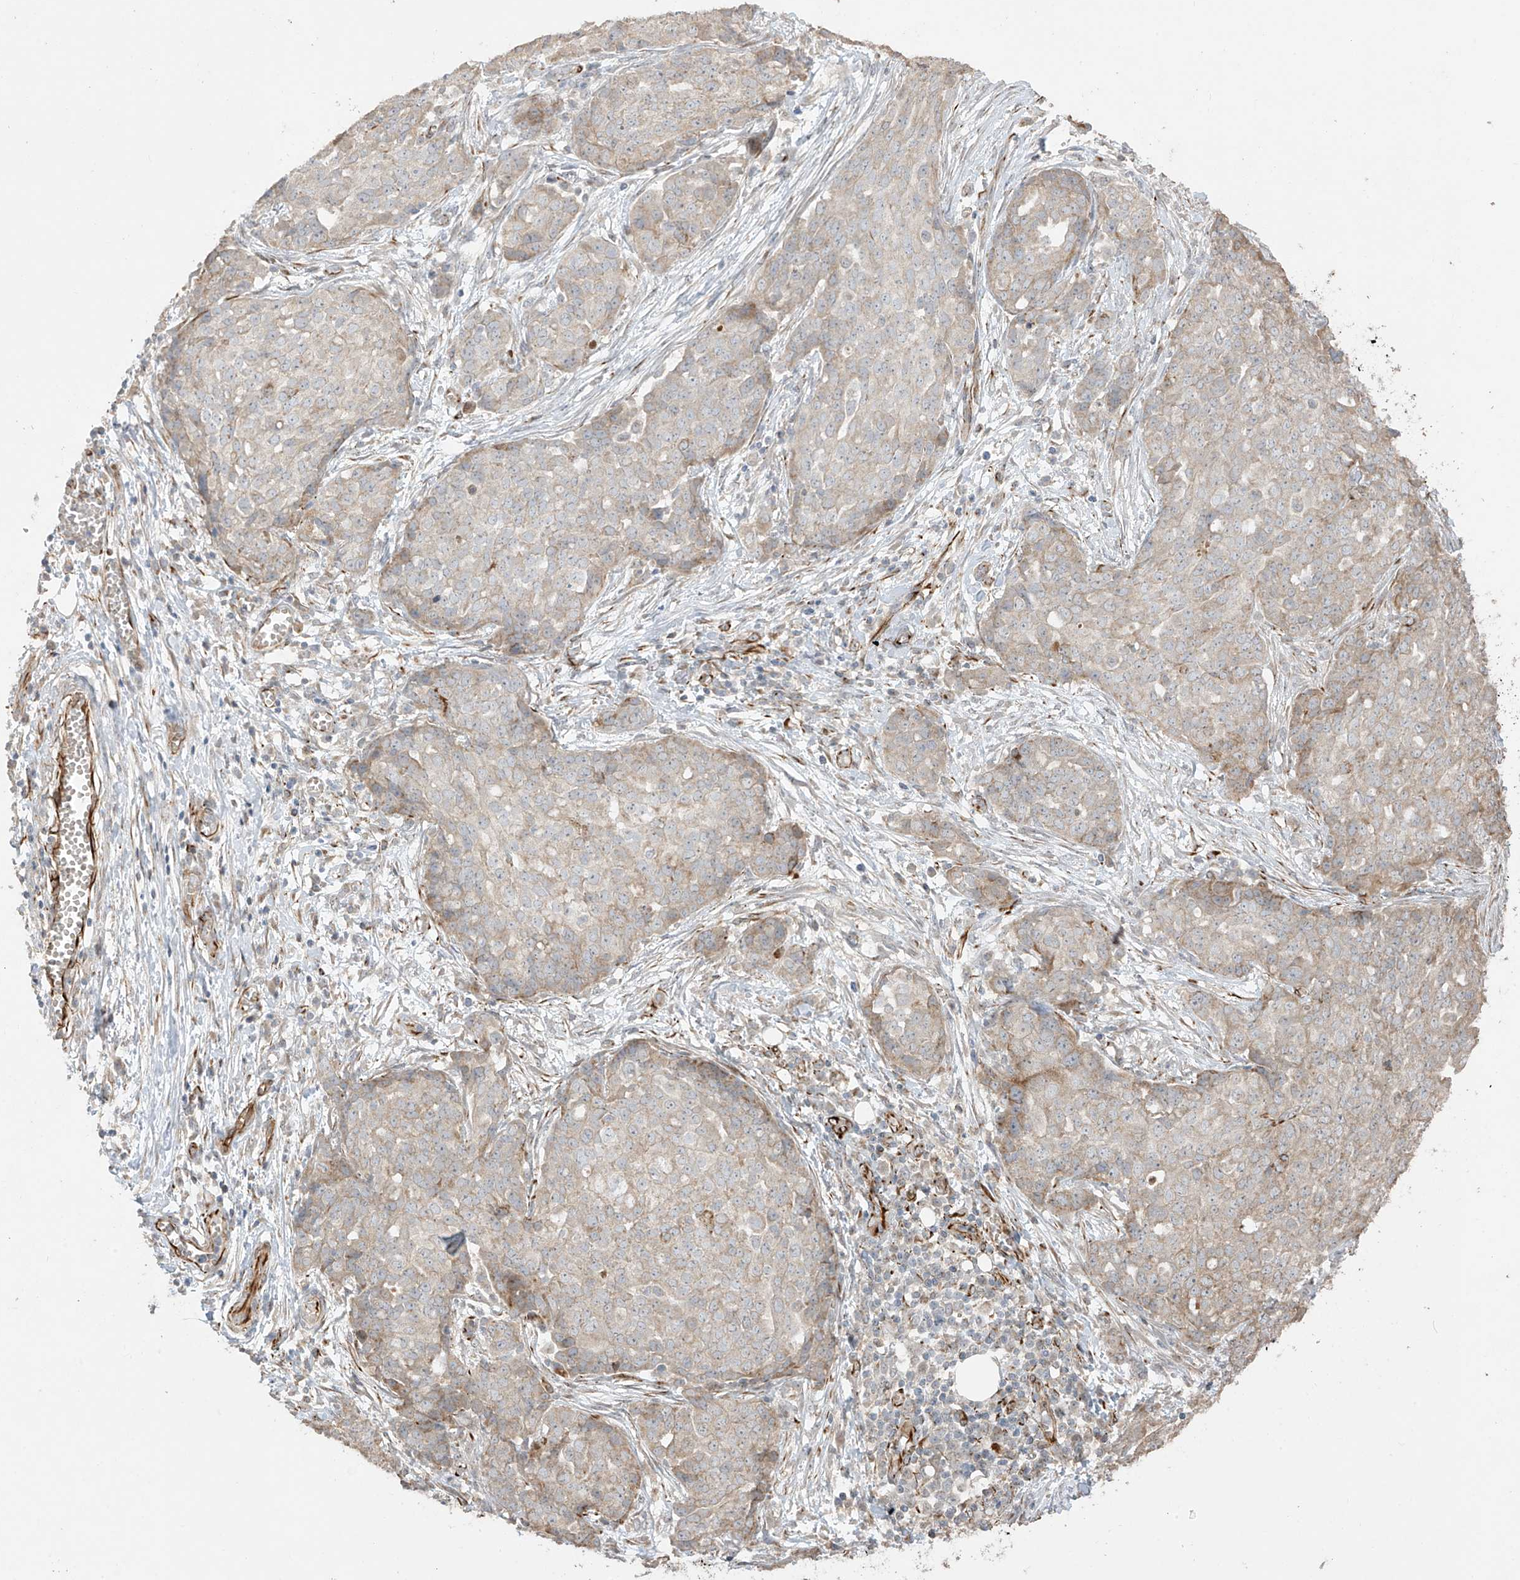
{"staining": {"intensity": "weak", "quantity": "25%-75%", "location": "cytoplasmic/membranous"}, "tissue": "ovarian cancer", "cell_type": "Tumor cells", "image_type": "cancer", "snomed": [{"axis": "morphology", "description": "Cystadenocarcinoma, serous, NOS"}, {"axis": "topography", "description": "Soft tissue"}, {"axis": "topography", "description": "Ovary"}], "caption": "Immunohistochemical staining of human ovarian cancer exhibits low levels of weak cytoplasmic/membranous positivity in about 25%-75% of tumor cells.", "gene": "DCDC2", "patient": {"sex": "female", "age": 57}}